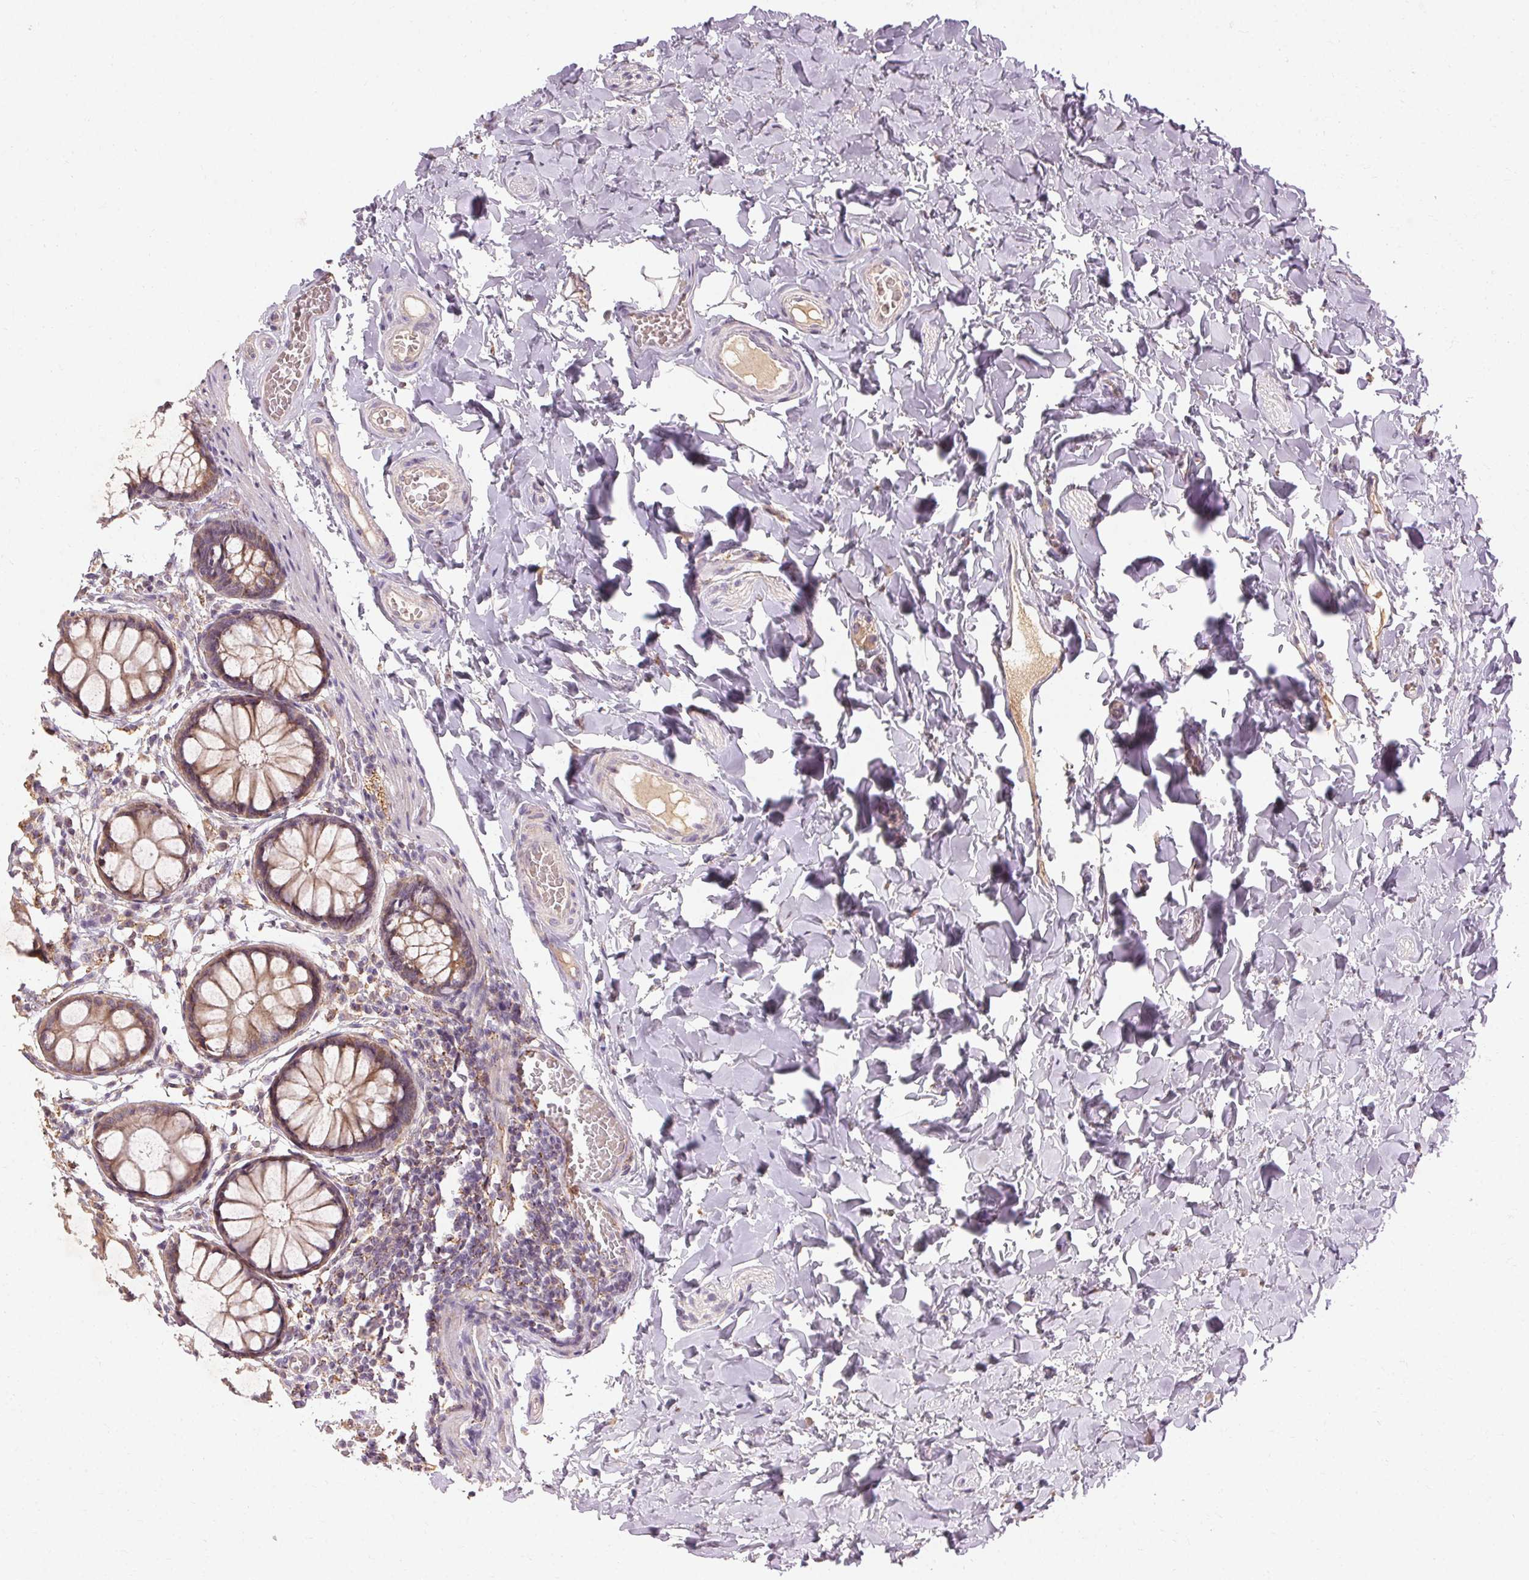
{"staining": {"intensity": "weak", "quantity": "<25%", "location": "cytoplasmic/membranous"}, "tissue": "colon", "cell_type": "Endothelial cells", "image_type": "normal", "snomed": [{"axis": "morphology", "description": "Normal tissue, NOS"}, {"axis": "topography", "description": "Colon"}], "caption": "A high-resolution micrograph shows IHC staining of unremarkable colon, which displays no significant positivity in endothelial cells. (Immunohistochemistry, brightfield microscopy, high magnification).", "gene": "REP15", "patient": {"sex": "male", "age": 47}}